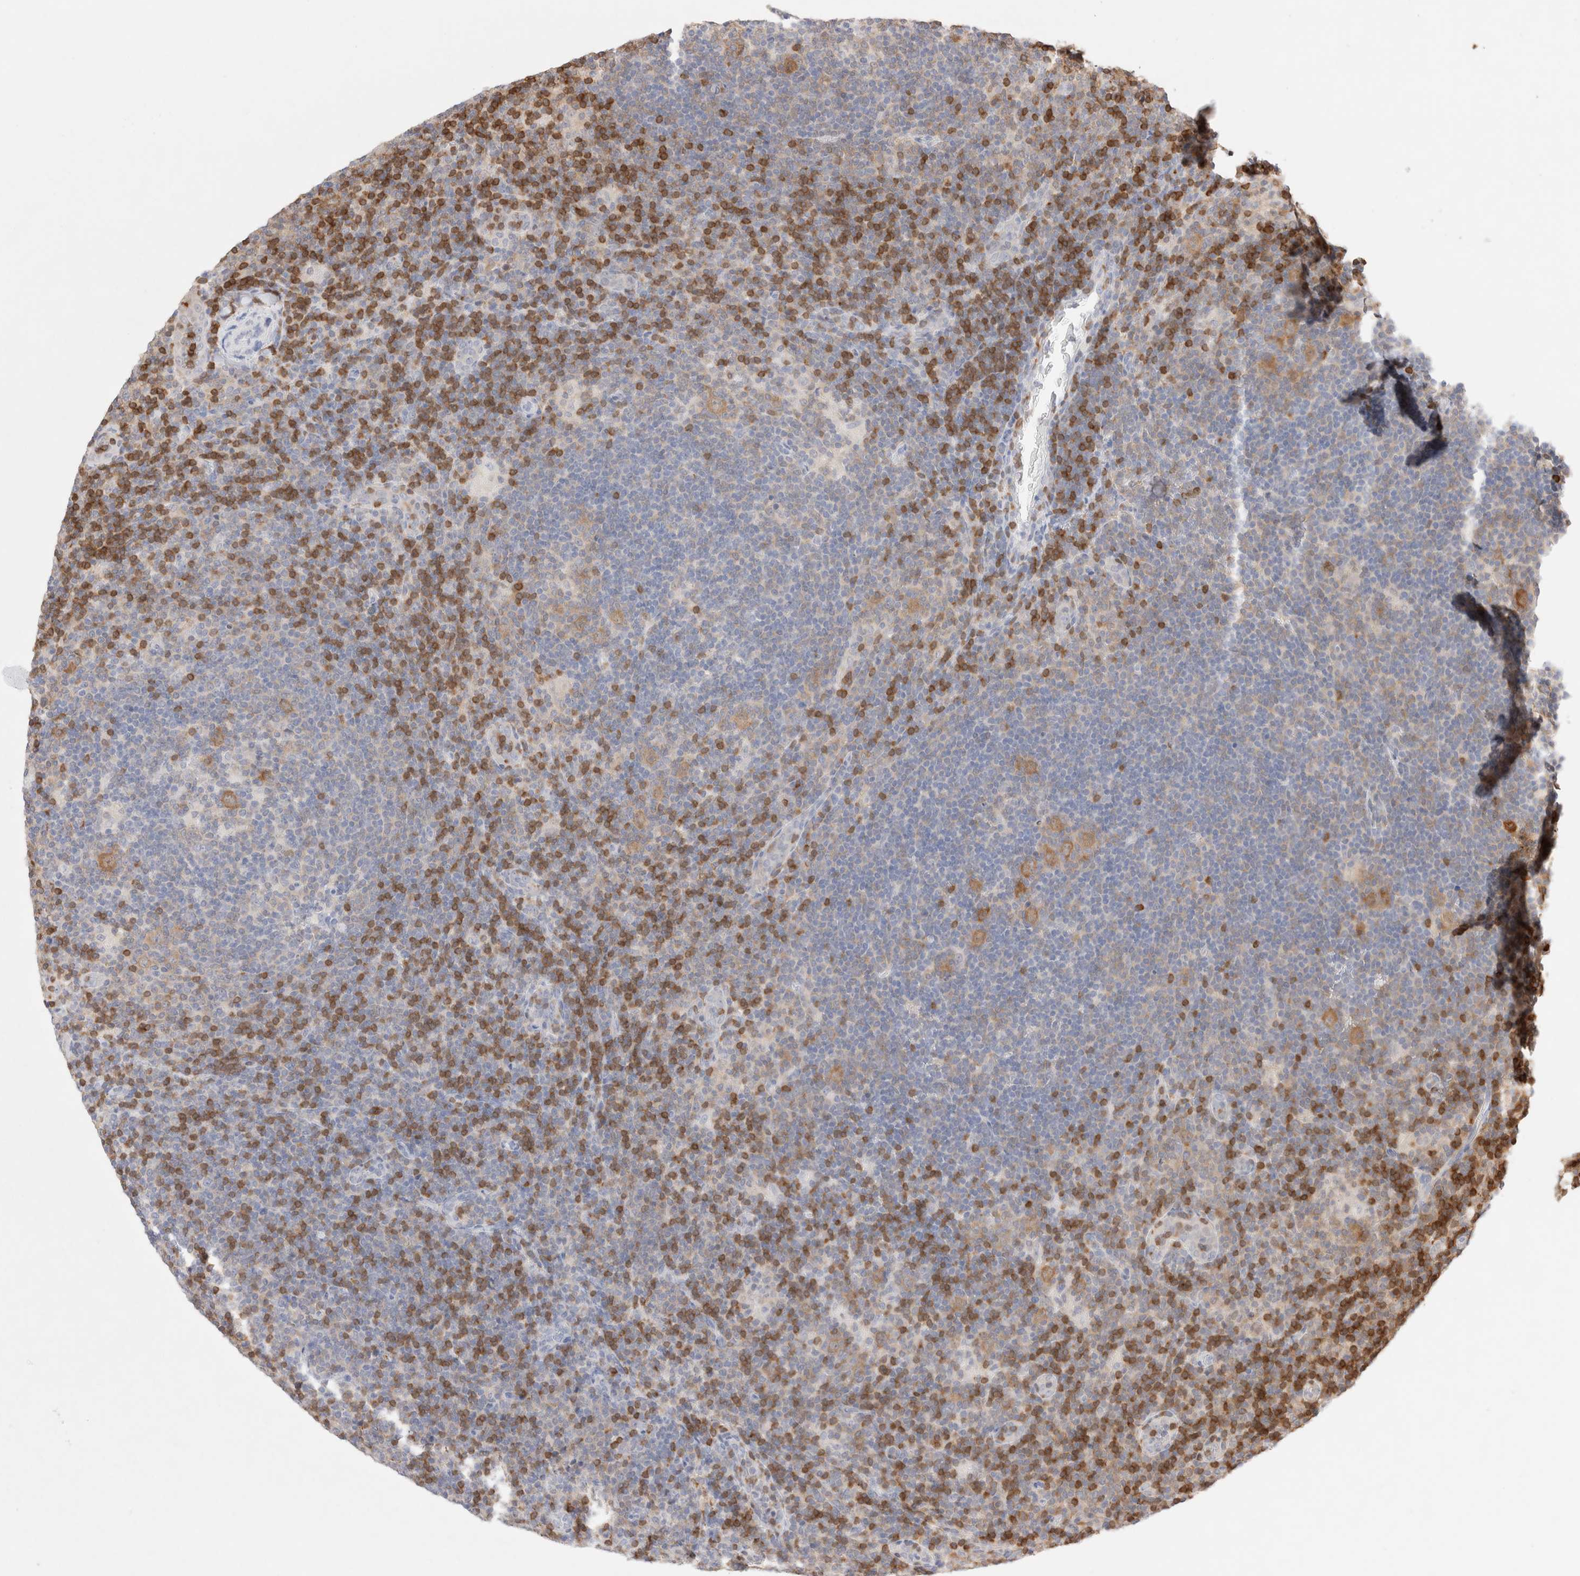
{"staining": {"intensity": "moderate", "quantity": ">75%", "location": "cytoplasmic/membranous"}, "tissue": "lymphoma", "cell_type": "Tumor cells", "image_type": "cancer", "snomed": [{"axis": "morphology", "description": "Hodgkin's disease, NOS"}, {"axis": "topography", "description": "Lymph node"}], "caption": "A high-resolution histopathology image shows immunohistochemistry (IHC) staining of Hodgkin's disease, which displays moderate cytoplasmic/membranous expression in about >75% of tumor cells.", "gene": "STARD10", "patient": {"sex": "female", "age": 57}}